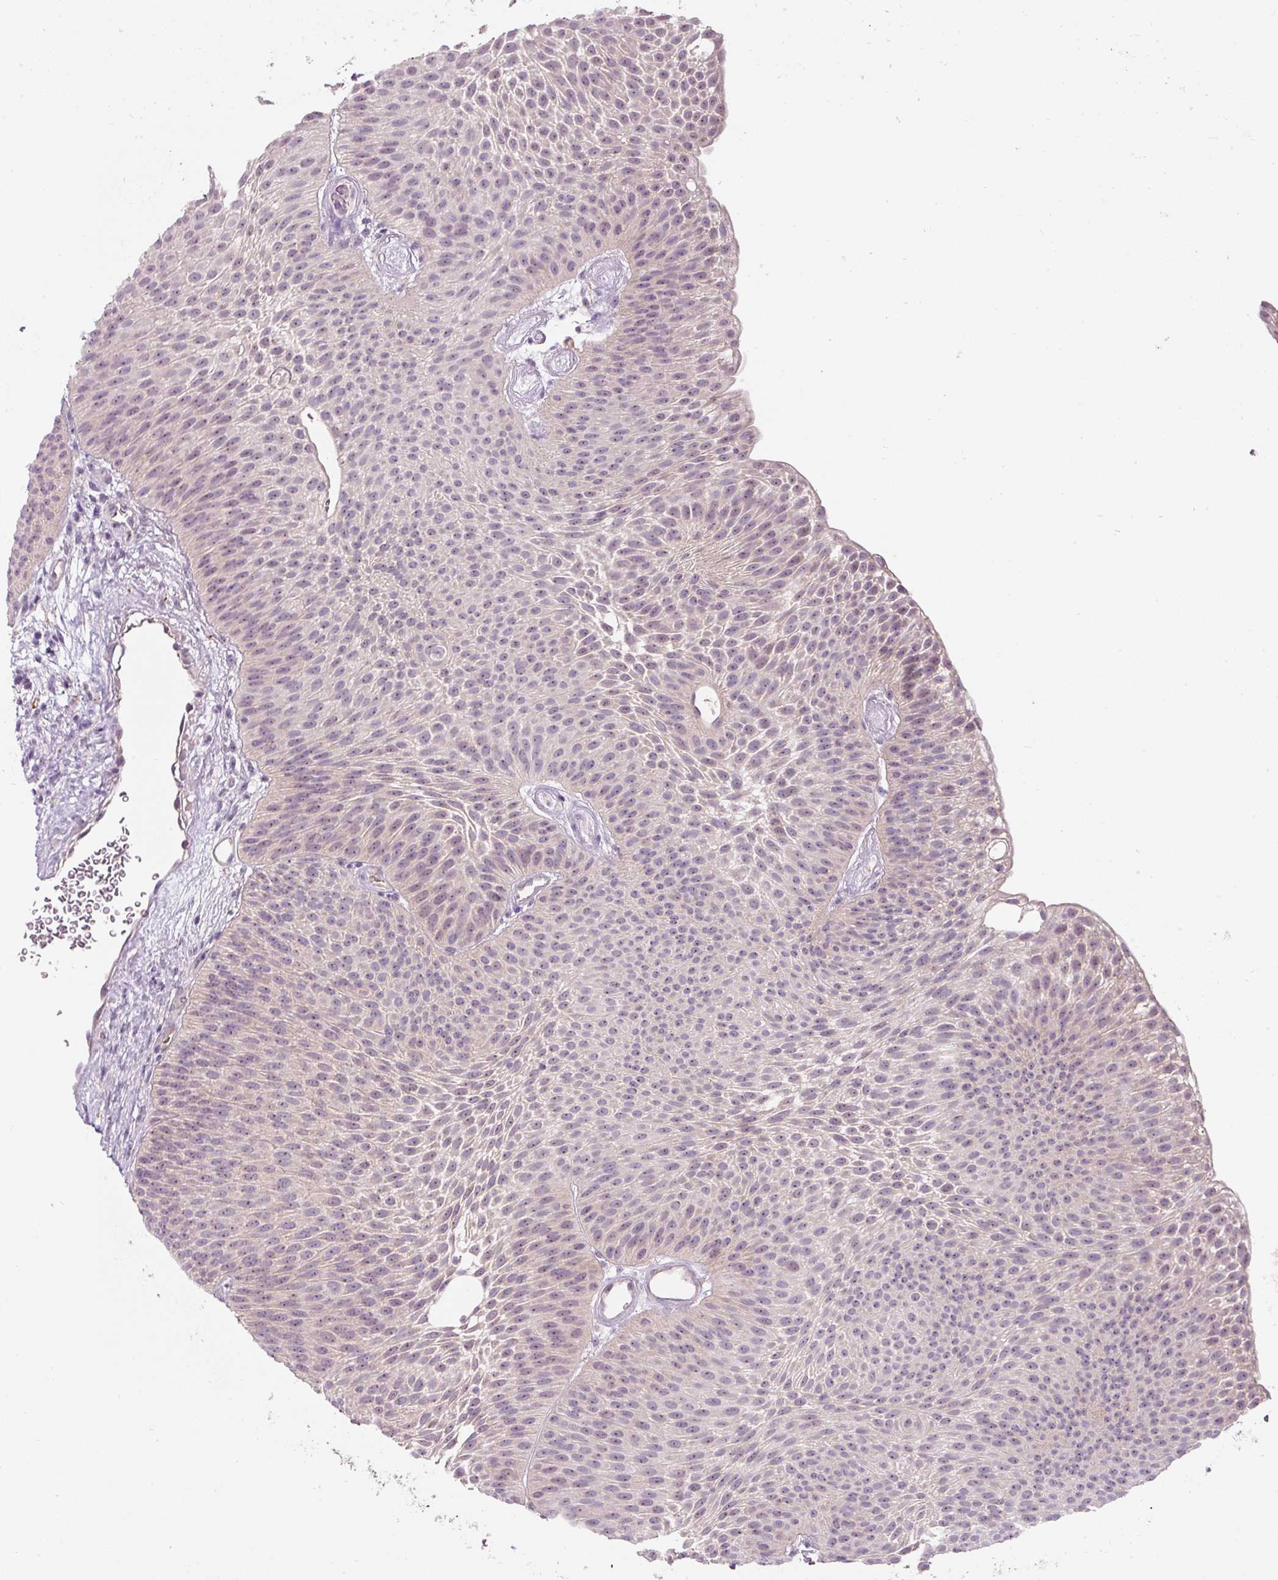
{"staining": {"intensity": "weak", "quantity": "25%-75%", "location": "nuclear"}, "tissue": "urothelial cancer", "cell_type": "Tumor cells", "image_type": "cancer", "snomed": [{"axis": "morphology", "description": "Urothelial carcinoma, Low grade"}, {"axis": "topography", "description": "Urinary bladder"}], "caption": "Tumor cells display weak nuclear positivity in approximately 25%-75% of cells in urothelial cancer.", "gene": "TMEM37", "patient": {"sex": "female", "age": 60}}